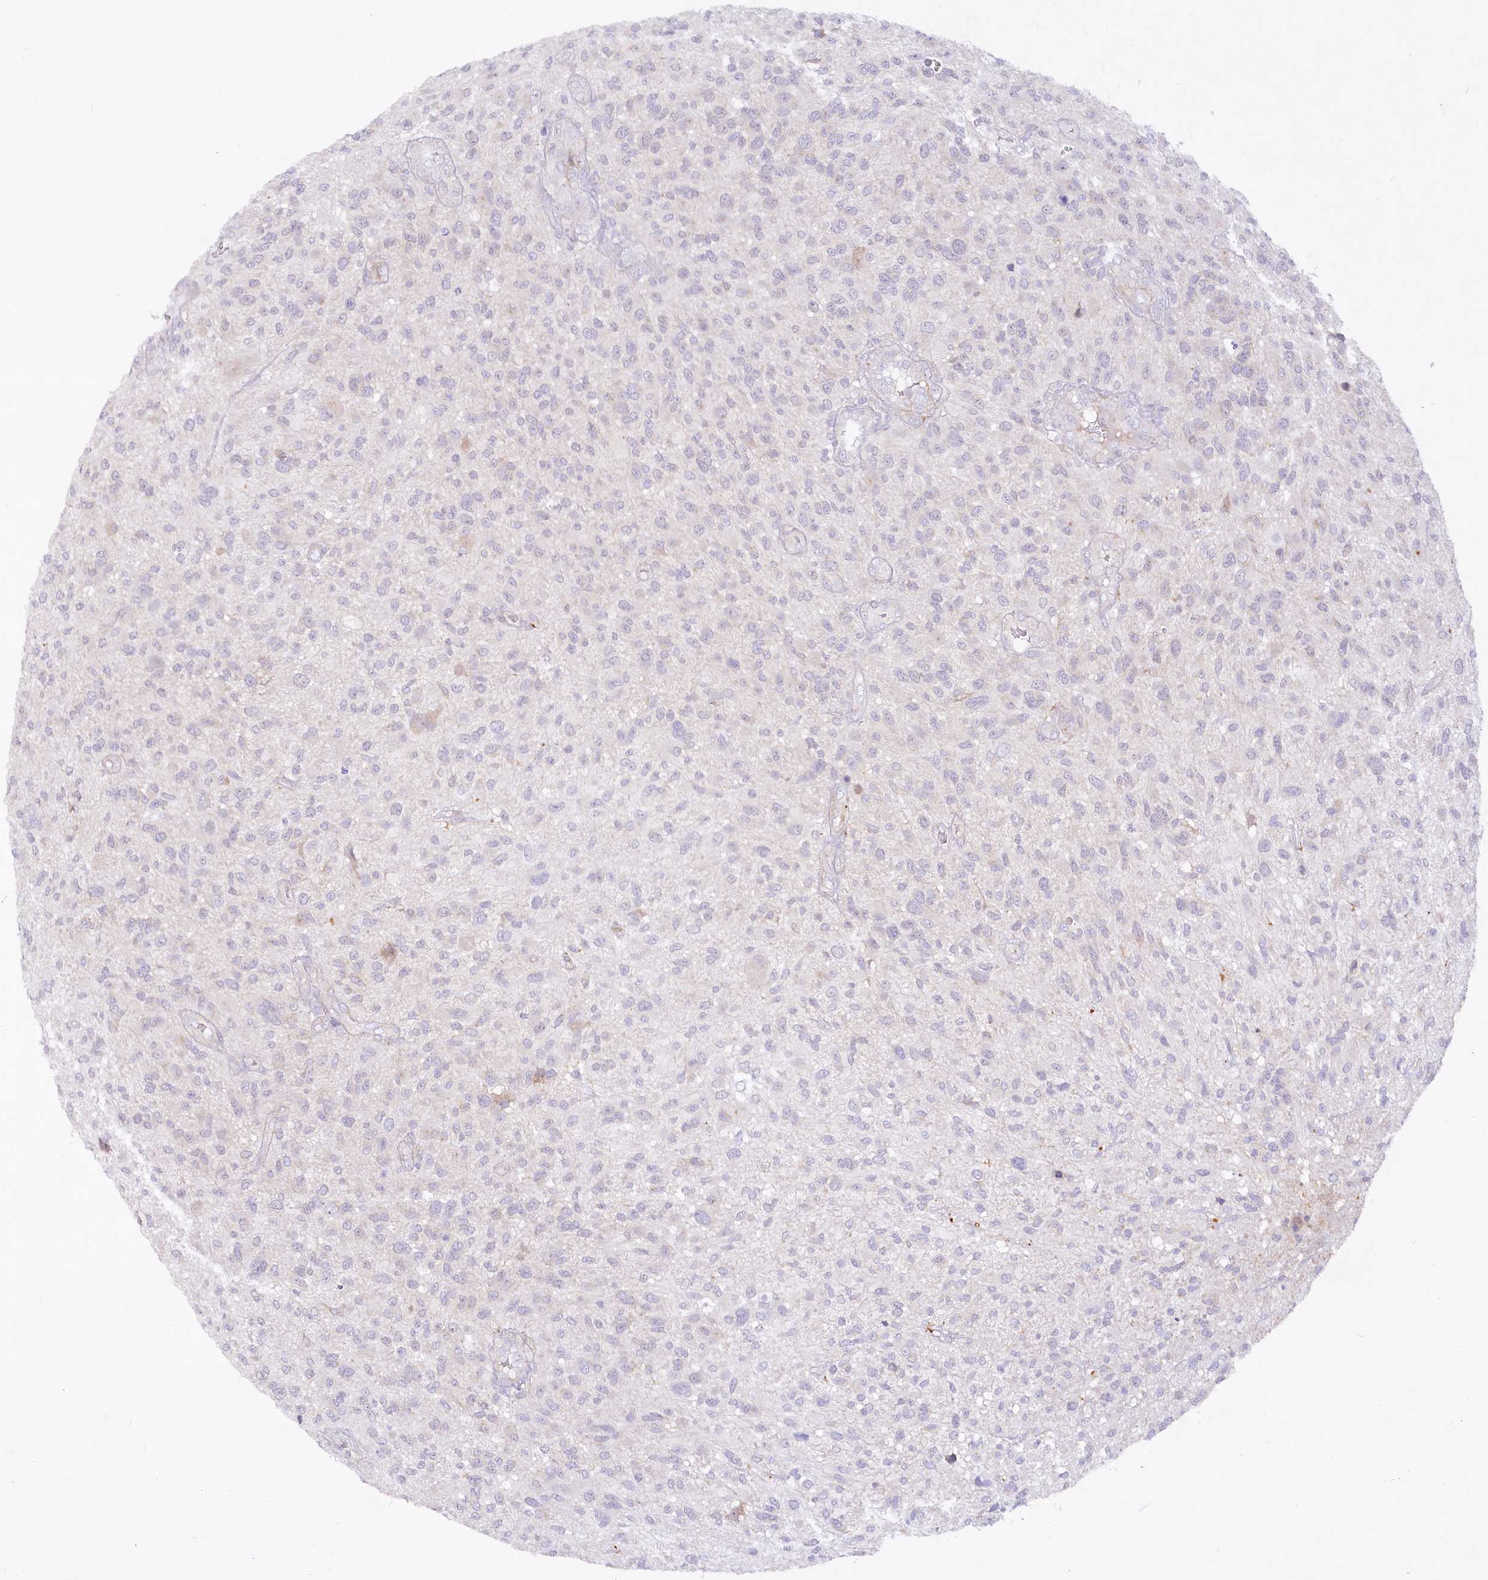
{"staining": {"intensity": "negative", "quantity": "none", "location": "none"}, "tissue": "glioma", "cell_type": "Tumor cells", "image_type": "cancer", "snomed": [{"axis": "morphology", "description": "Glioma, malignant, High grade"}, {"axis": "topography", "description": "Brain"}], "caption": "An image of glioma stained for a protein exhibits no brown staining in tumor cells.", "gene": "EFHC2", "patient": {"sex": "male", "age": 47}}